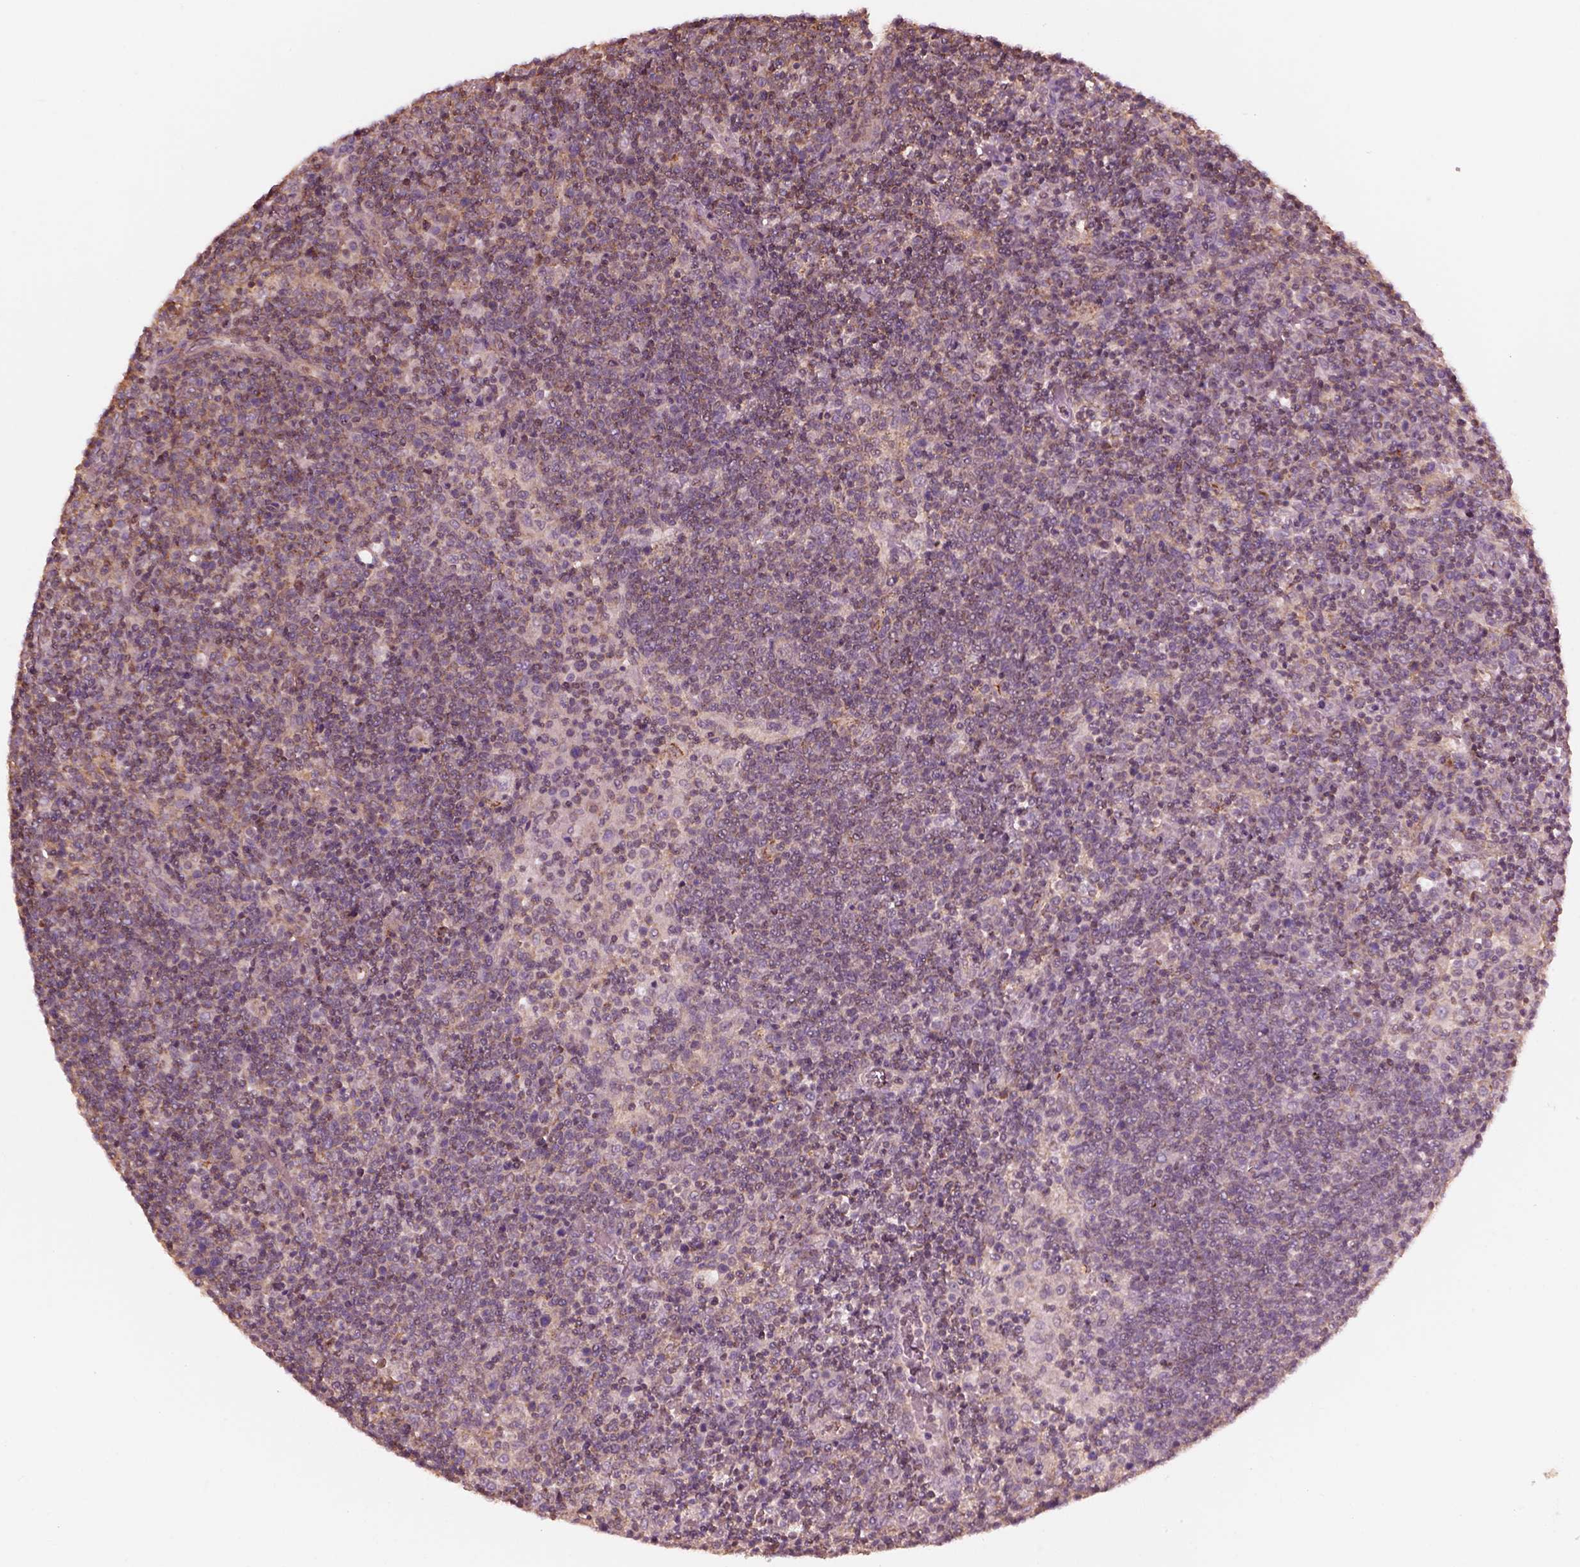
{"staining": {"intensity": "weak", "quantity": ">75%", "location": "cytoplasmic/membranous"}, "tissue": "lymphoma", "cell_type": "Tumor cells", "image_type": "cancer", "snomed": [{"axis": "morphology", "description": "Malignant lymphoma, non-Hodgkin's type, High grade"}, {"axis": "topography", "description": "Lymph node"}], "caption": "Approximately >75% of tumor cells in human high-grade malignant lymphoma, non-Hodgkin's type show weak cytoplasmic/membranous protein positivity as visualized by brown immunohistochemical staining.", "gene": "STK33", "patient": {"sex": "male", "age": 61}}